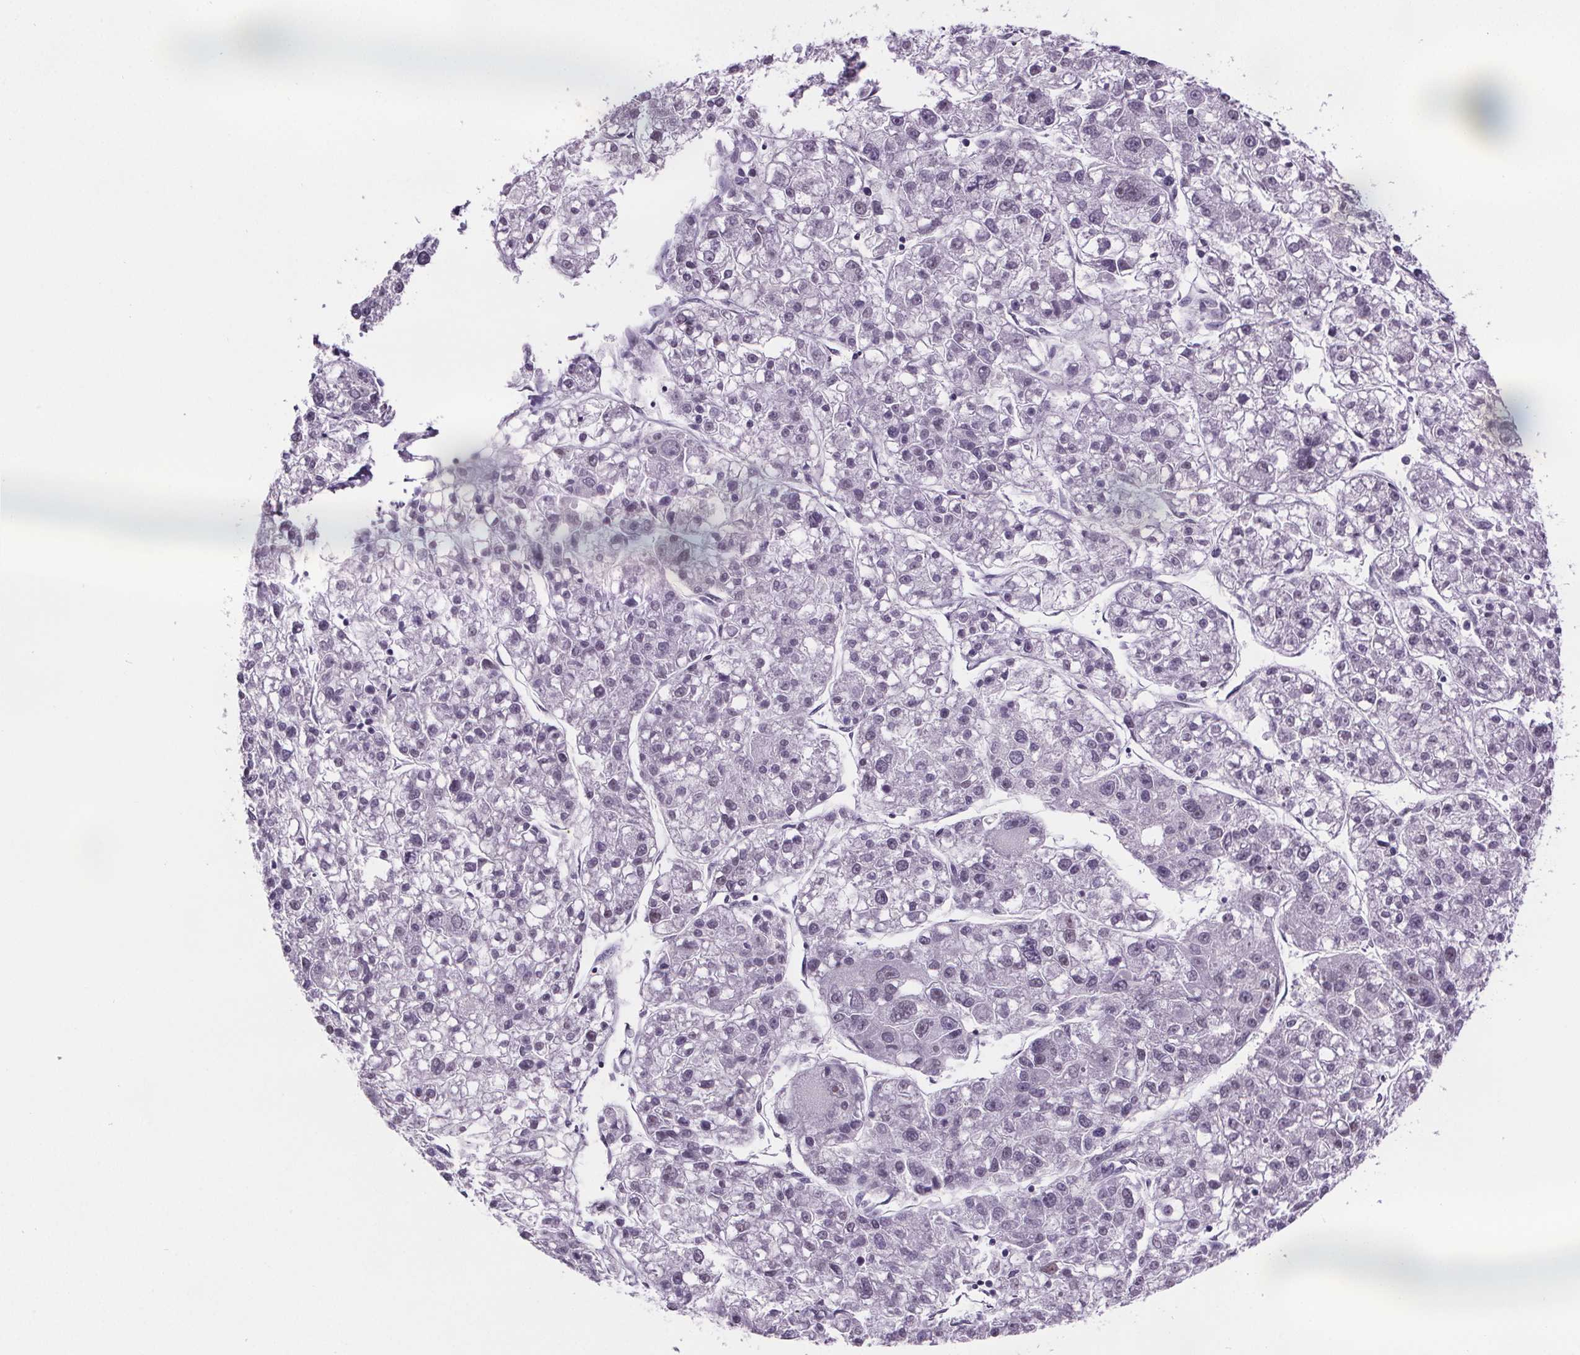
{"staining": {"intensity": "negative", "quantity": "none", "location": "none"}, "tissue": "liver cancer", "cell_type": "Tumor cells", "image_type": "cancer", "snomed": [{"axis": "morphology", "description": "Carcinoma, Hepatocellular, NOS"}, {"axis": "topography", "description": "Liver"}], "caption": "Immunohistochemistry (IHC) of hepatocellular carcinoma (liver) displays no expression in tumor cells.", "gene": "TTC12", "patient": {"sex": "male", "age": 56}}